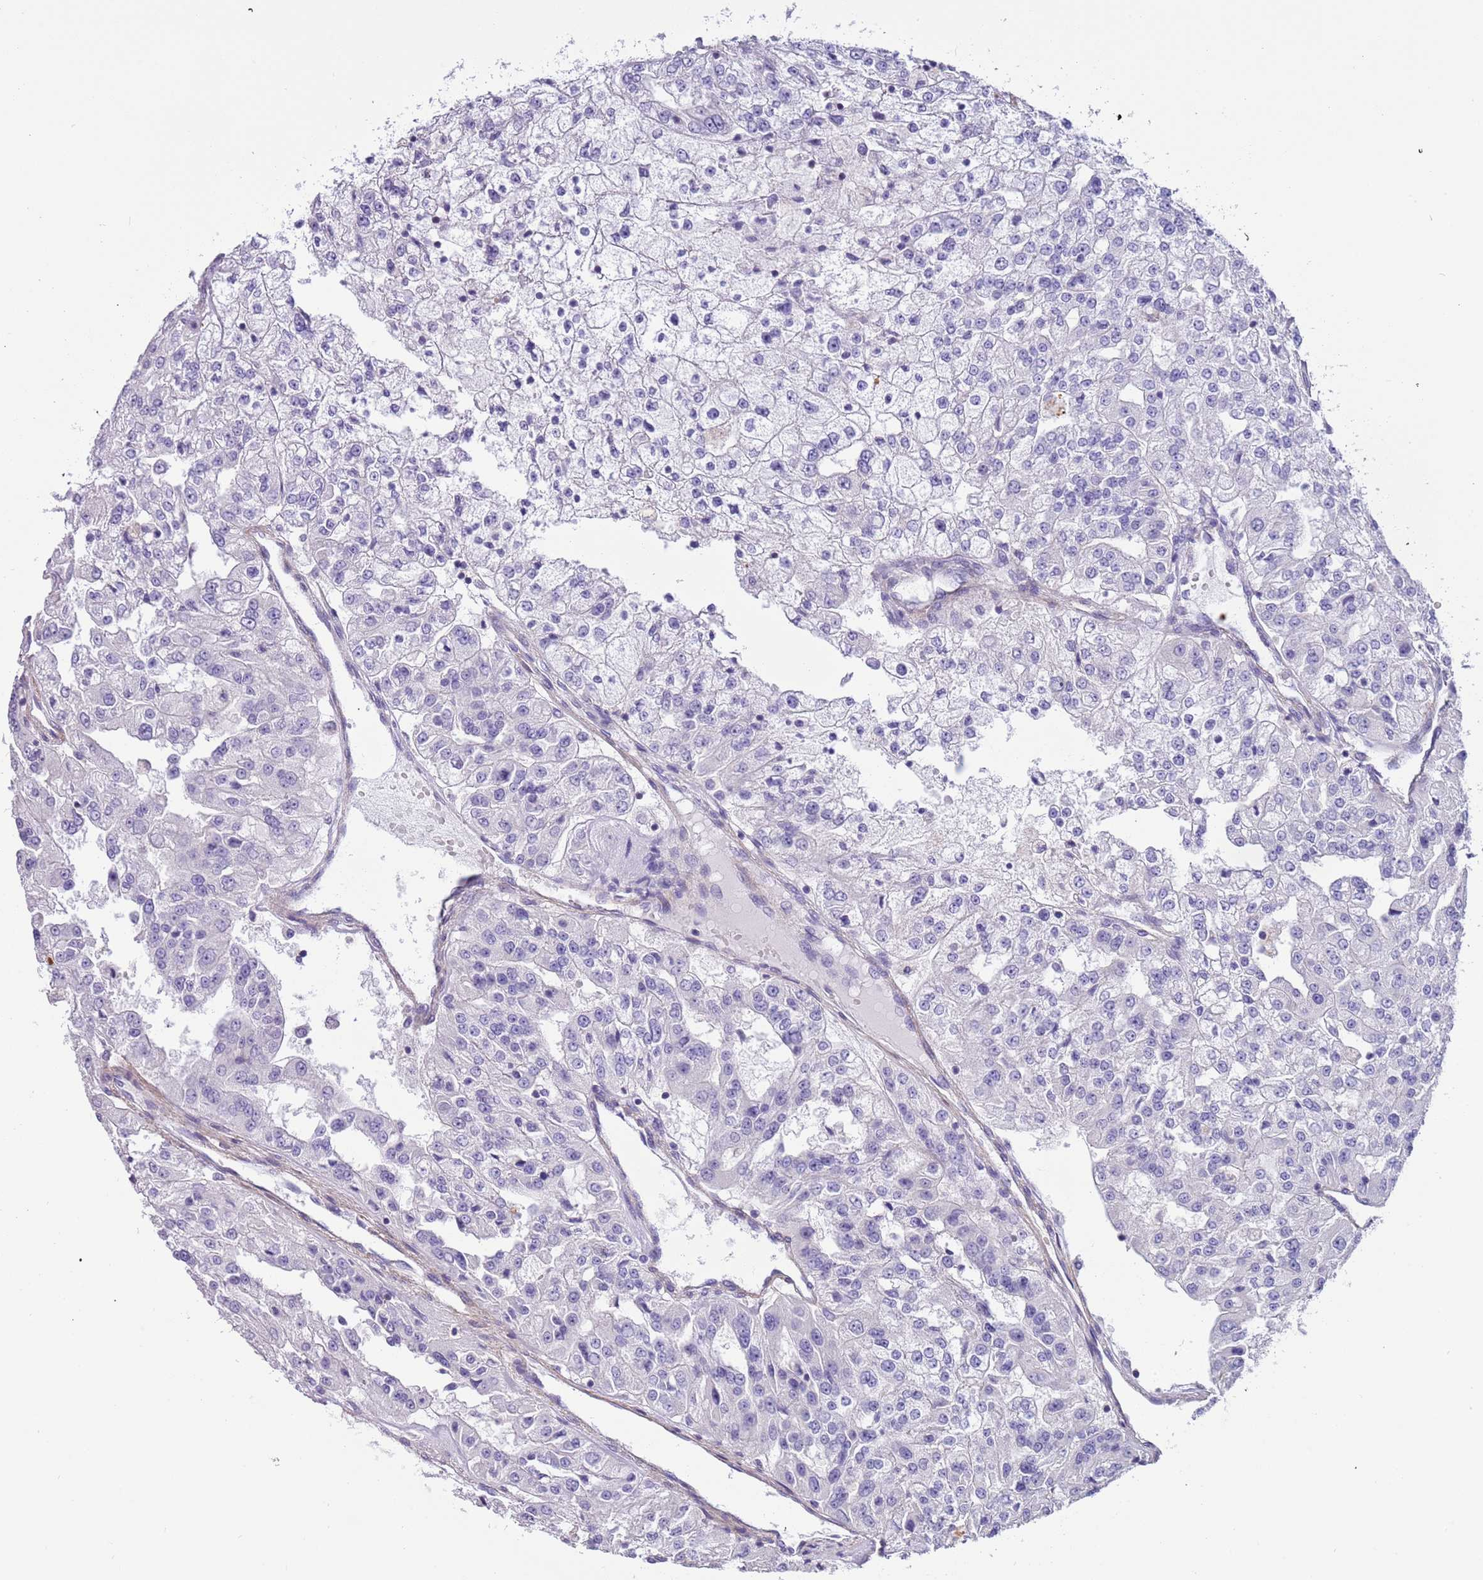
{"staining": {"intensity": "negative", "quantity": "none", "location": "none"}, "tissue": "renal cancer", "cell_type": "Tumor cells", "image_type": "cancer", "snomed": [{"axis": "morphology", "description": "Adenocarcinoma, NOS"}, {"axis": "topography", "description": "Kidney"}], "caption": "Immunohistochemistry of renal adenocarcinoma displays no positivity in tumor cells. Brightfield microscopy of immunohistochemistry (IHC) stained with DAB (brown) and hematoxylin (blue), captured at high magnification.", "gene": "PCGF2", "patient": {"sex": "female", "age": 63}}